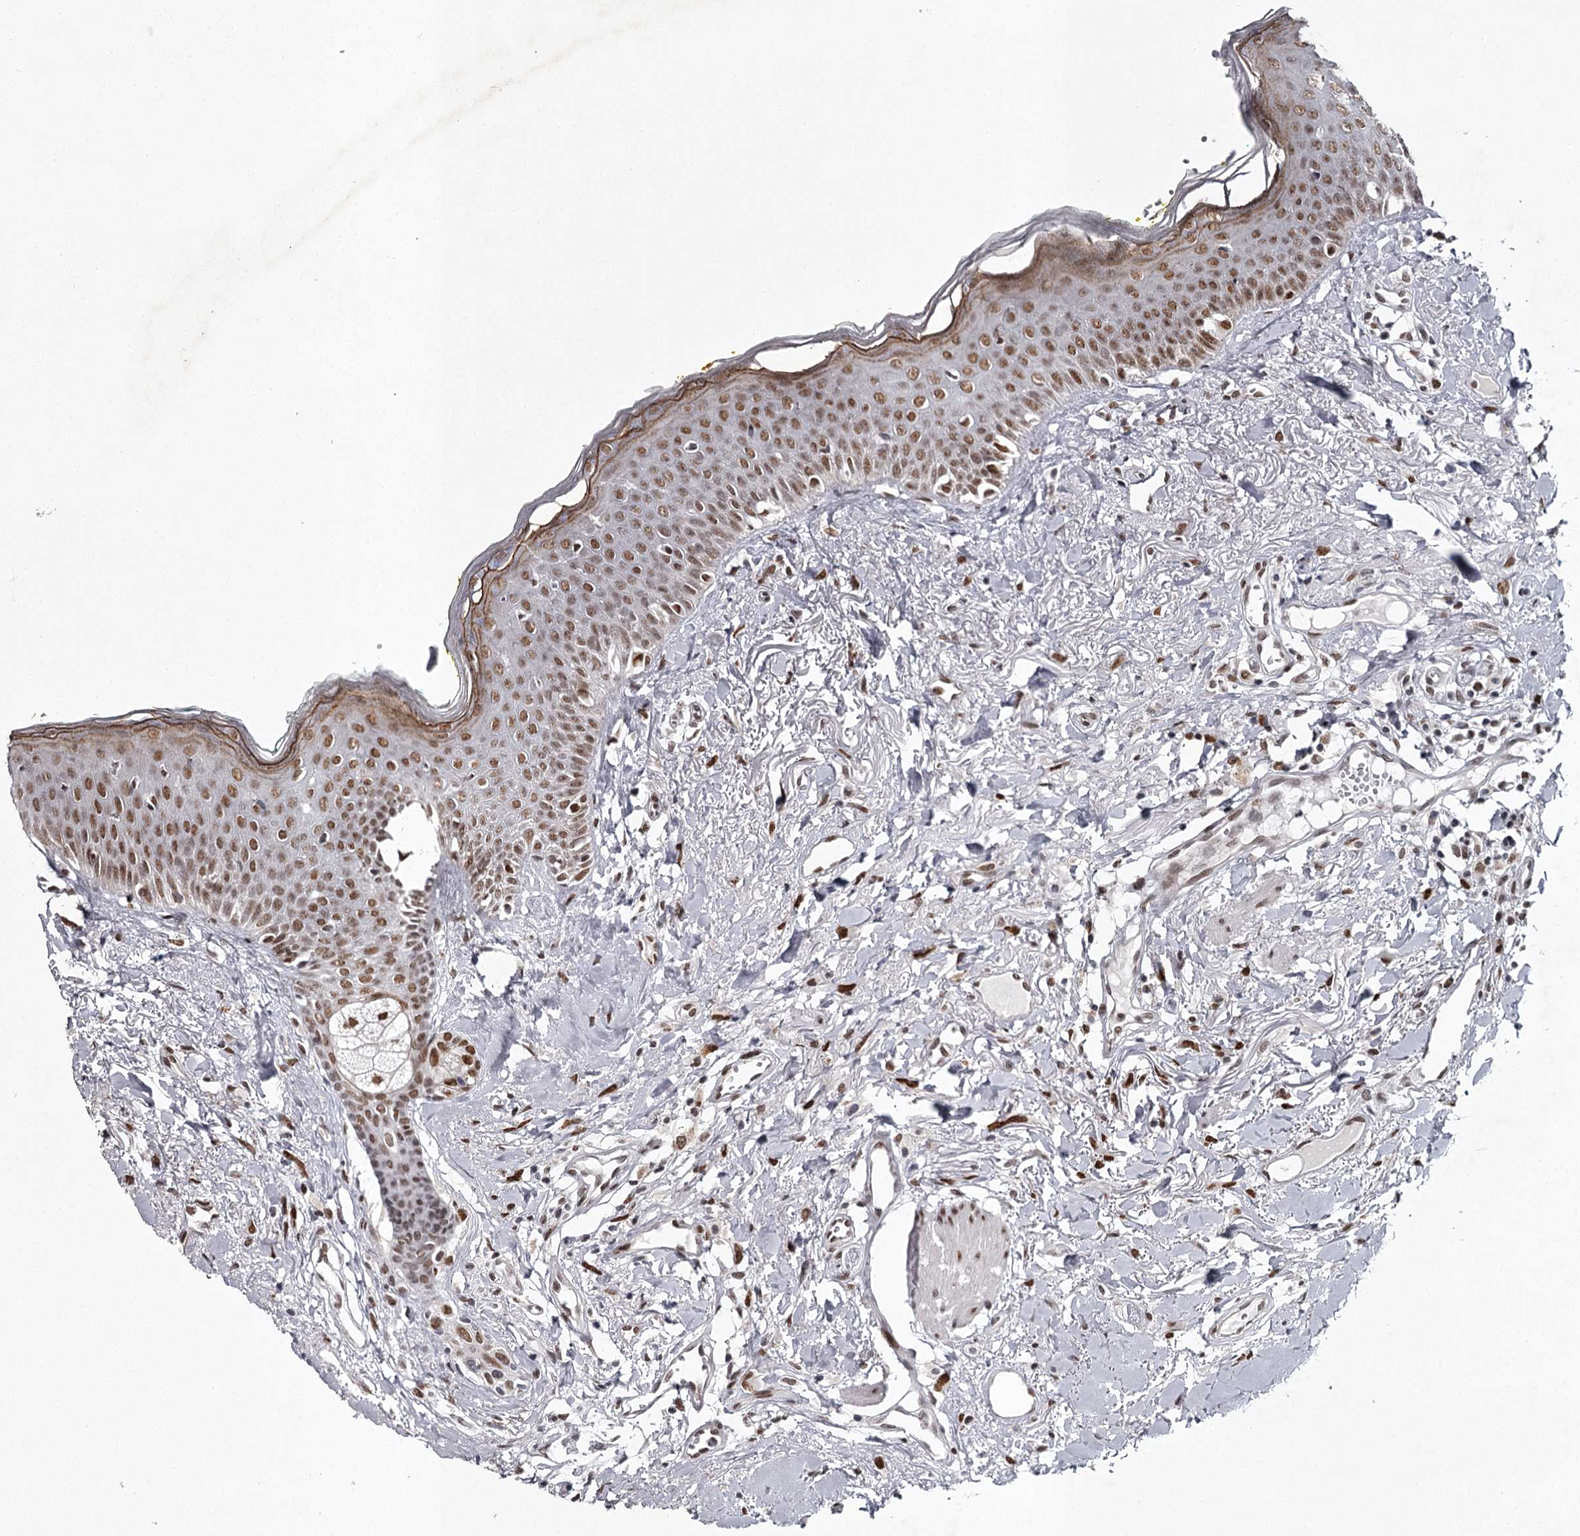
{"staining": {"intensity": "moderate", "quantity": ">75%", "location": "nuclear"}, "tissue": "oral mucosa", "cell_type": "Squamous epithelial cells", "image_type": "normal", "snomed": [{"axis": "morphology", "description": "Normal tissue, NOS"}, {"axis": "topography", "description": "Oral tissue"}], "caption": "A brown stain shows moderate nuclear staining of a protein in squamous epithelial cells of benign human oral mucosa. The protein of interest is shown in brown color, while the nuclei are stained blue.", "gene": "PSPC1", "patient": {"sex": "female", "age": 70}}